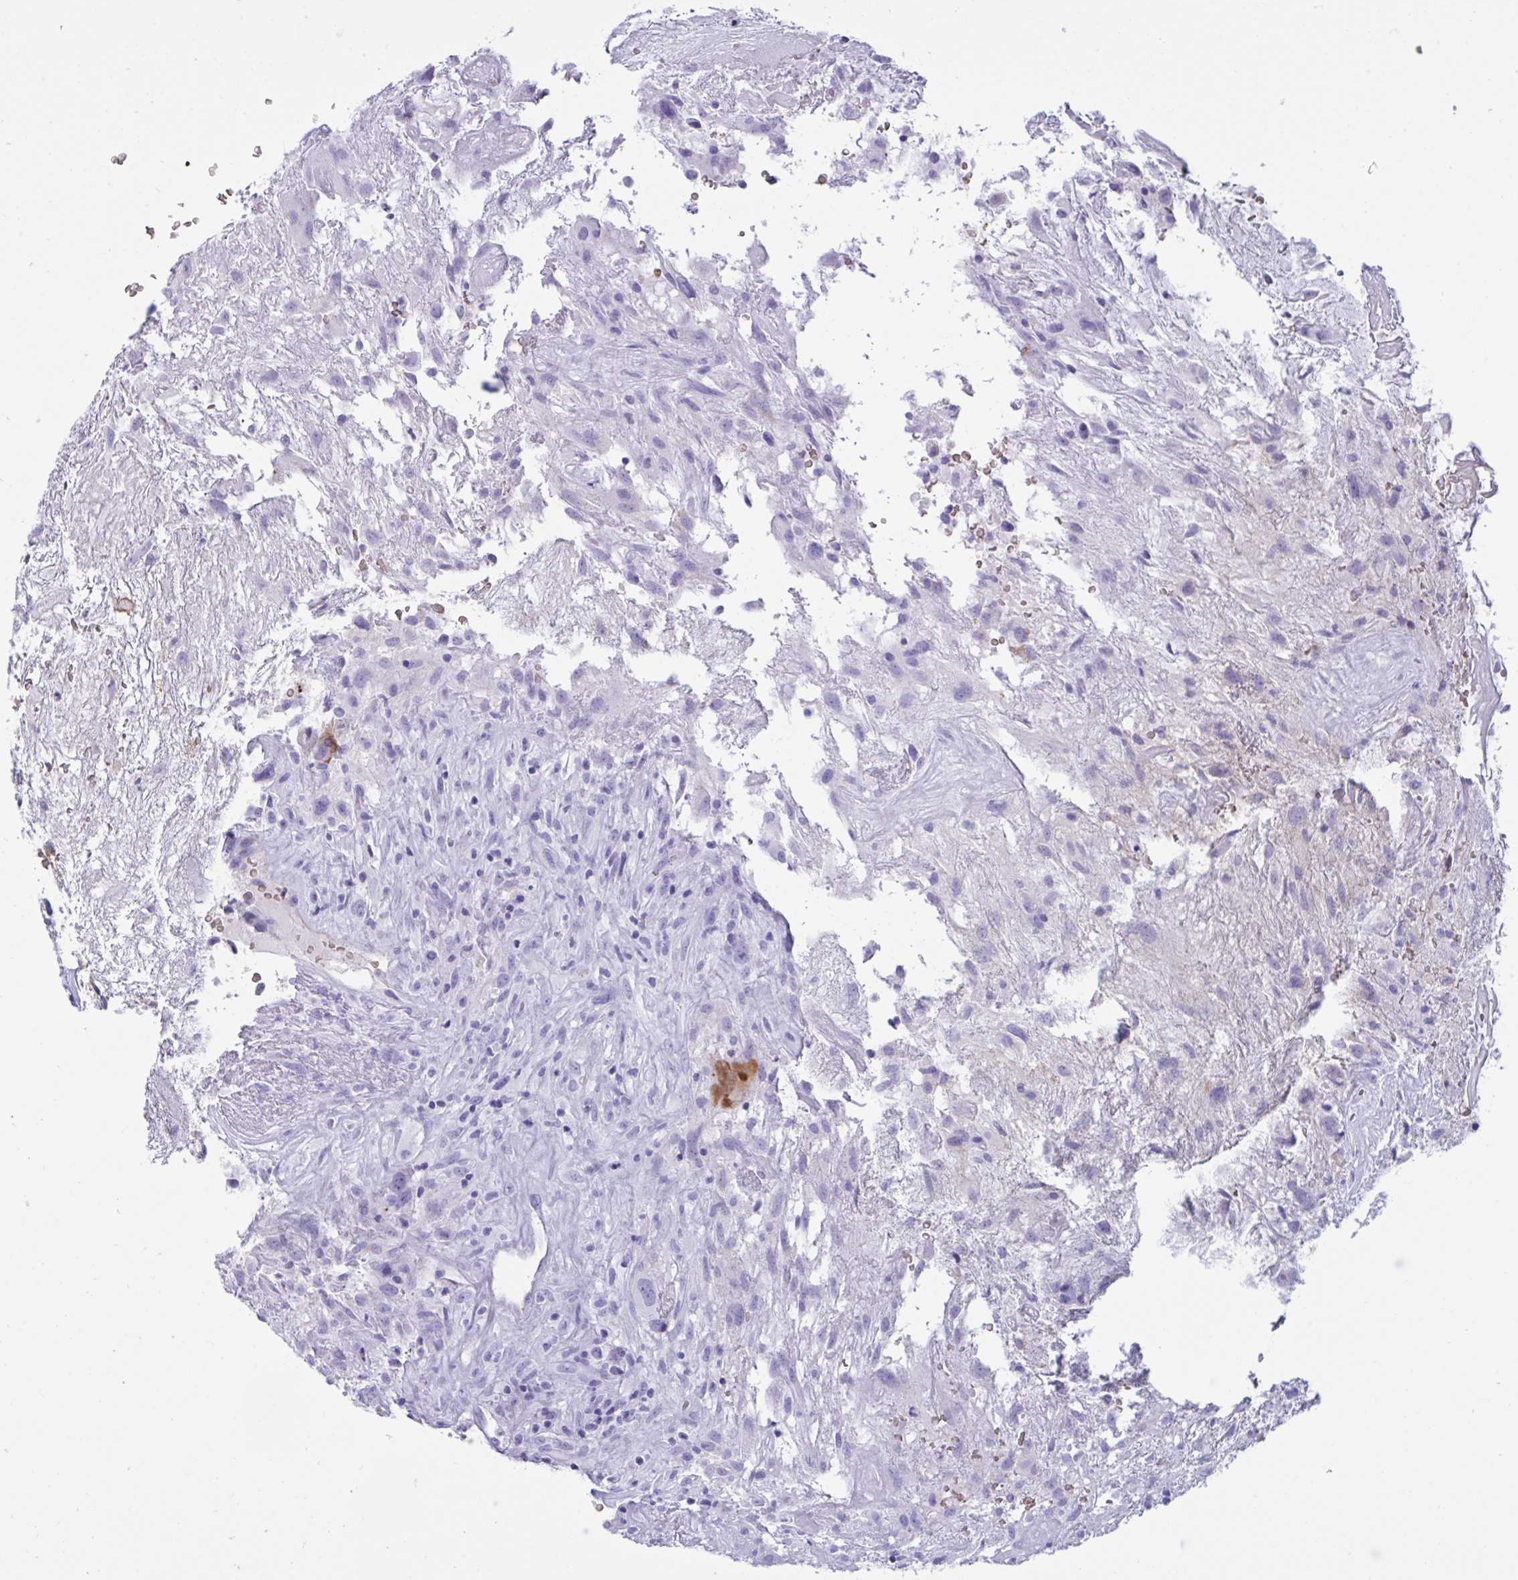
{"staining": {"intensity": "negative", "quantity": "none", "location": "none"}, "tissue": "glioma", "cell_type": "Tumor cells", "image_type": "cancer", "snomed": [{"axis": "morphology", "description": "Glioma, malignant, High grade"}, {"axis": "topography", "description": "Brain"}], "caption": "High magnification brightfield microscopy of glioma stained with DAB (brown) and counterstained with hematoxylin (blue): tumor cells show no significant expression. Nuclei are stained in blue.", "gene": "SLC2A1", "patient": {"sex": "male", "age": 46}}